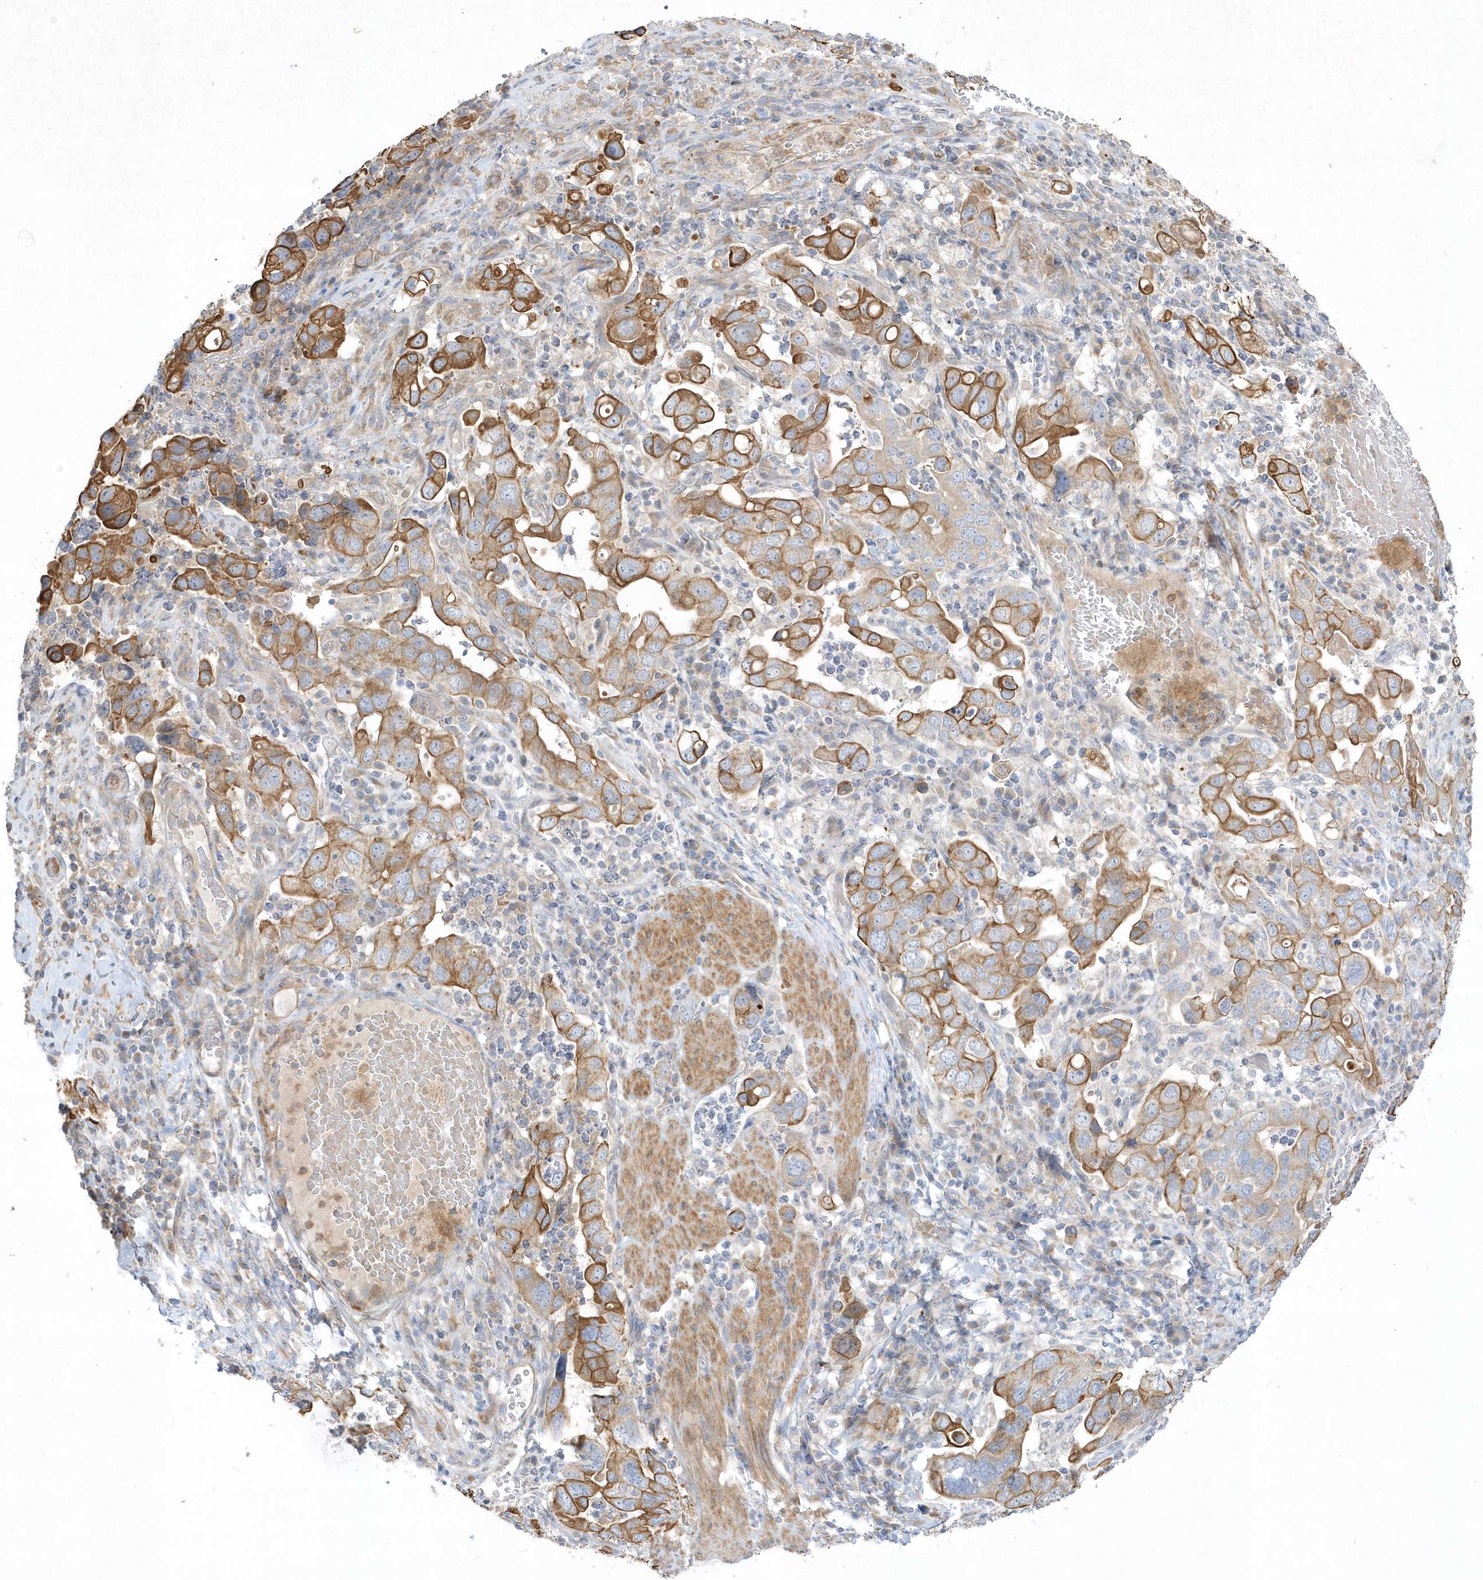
{"staining": {"intensity": "moderate", "quantity": ">75%", "location": "cytoplasmic/membranous"}, "tissue": "stomach cancer", "cell_type": "Tumor cells", "image_type": "cancer", "snomed": [{"axis": "morphology", "description": "Adenocarcinoma, NOS"}, {"axis": "topography", "description": "Stomach, upper"}], "caption": "Protein expression analysis of human stomach cancer (adenocarcinoma) reveals moderate cytoplasmic/membranous staining in about >75% of tumor cells. (Stains: DAB in brown, nuclei in blue, Microscopy: brightfield microscopy at high magnification).", "gene": "LARS1", "patient": {"sex": "male", "age": 62}}